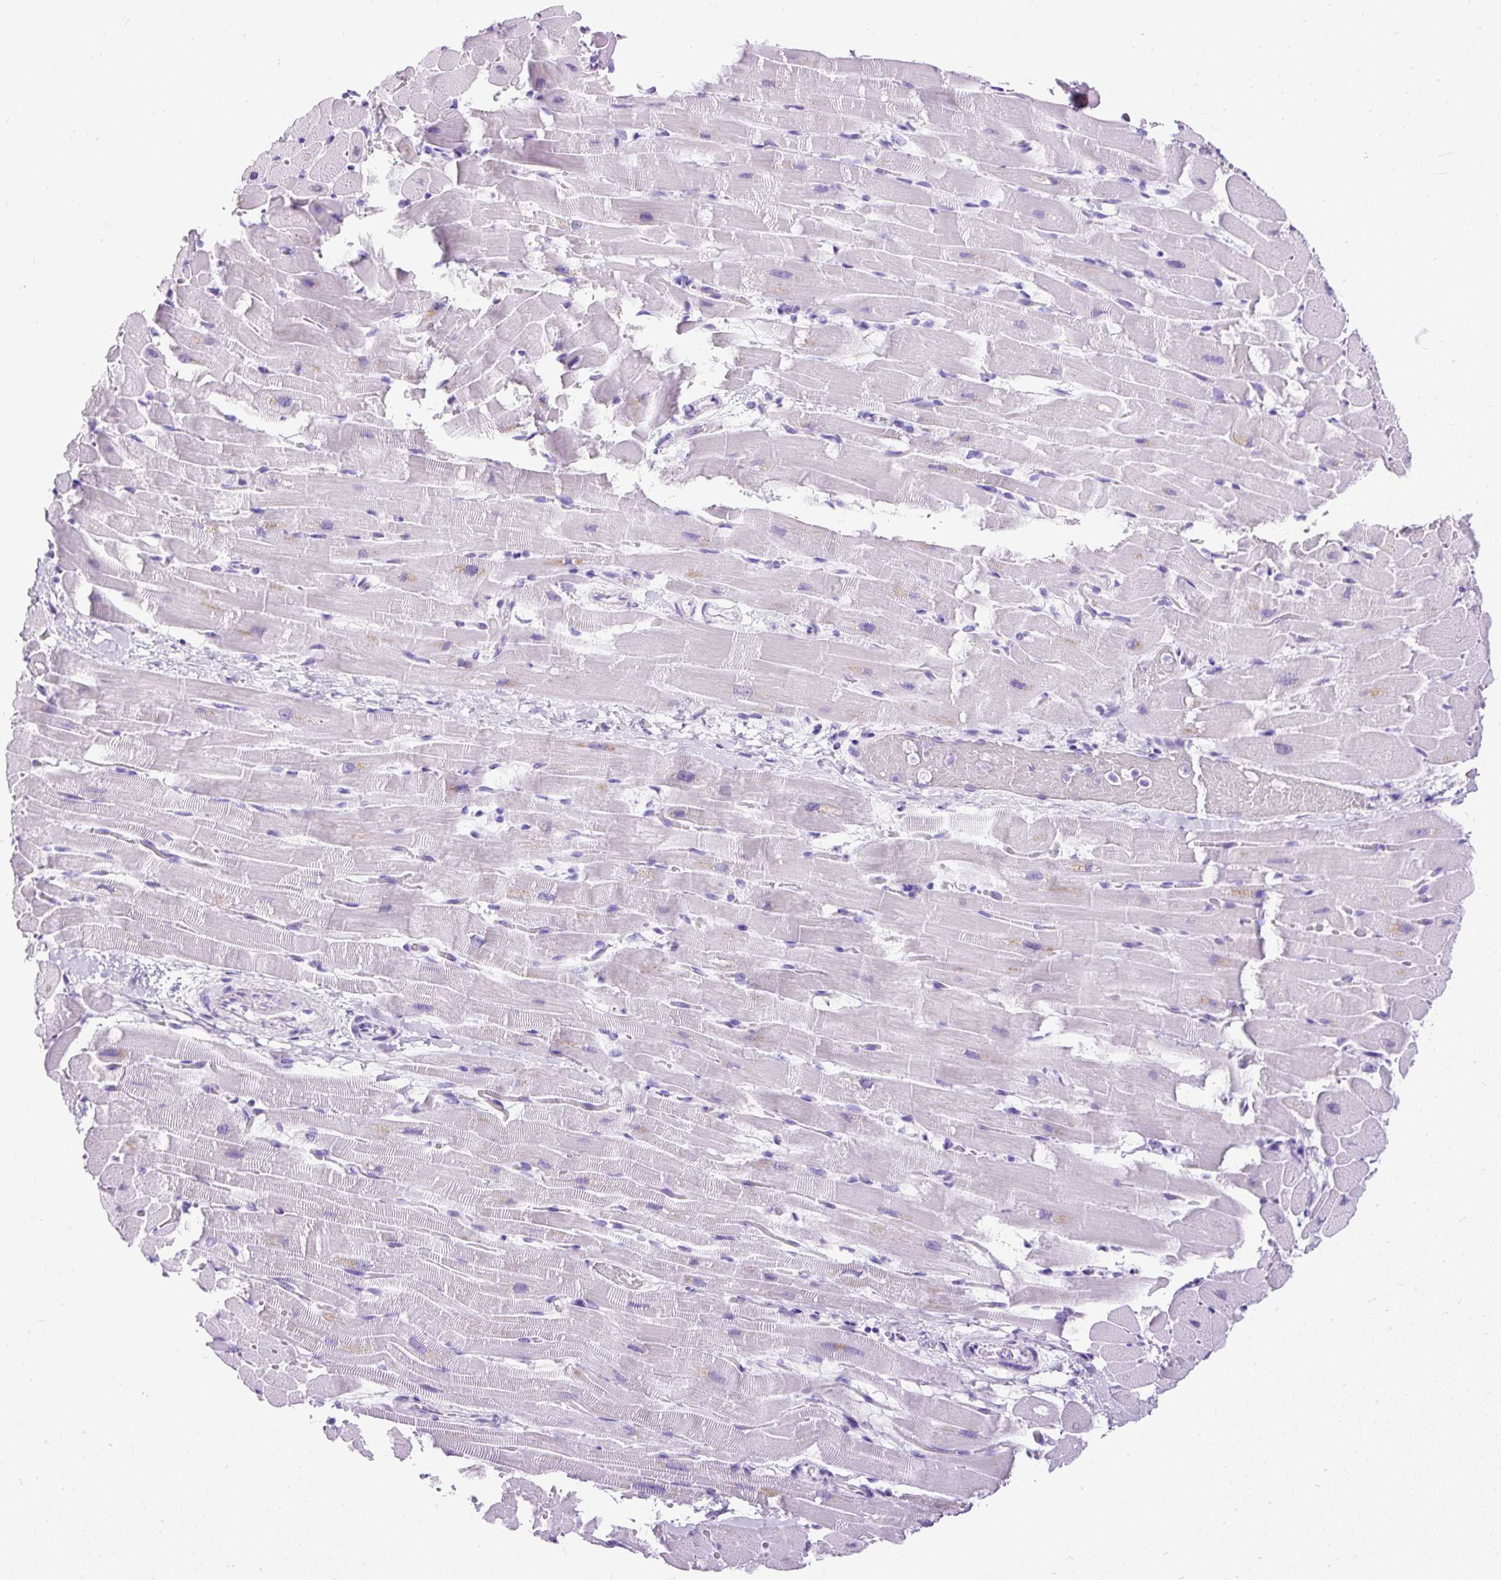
{"staining": {"intensity": "negative", "quantity": "none", "location": "none"}, "tissue": "heart muscle", "cell_type": "Cardiomyocytes", "image_type": "normal", "snomed": [{"axis": "morphology", "description": "Normal tissue, NOS"}, {"axis": "topography", "description": "Heart"}], "caption": "Immunohistochemical staining of normal human heart muscle exhibits no significant positivity in cardiomyocytes. (DAB (3,3'-diaminobenzidine) IHC with hematoxylin counter stain).", "gene": "PDIA2", "patient": {"sex": "male", "age": 37}}